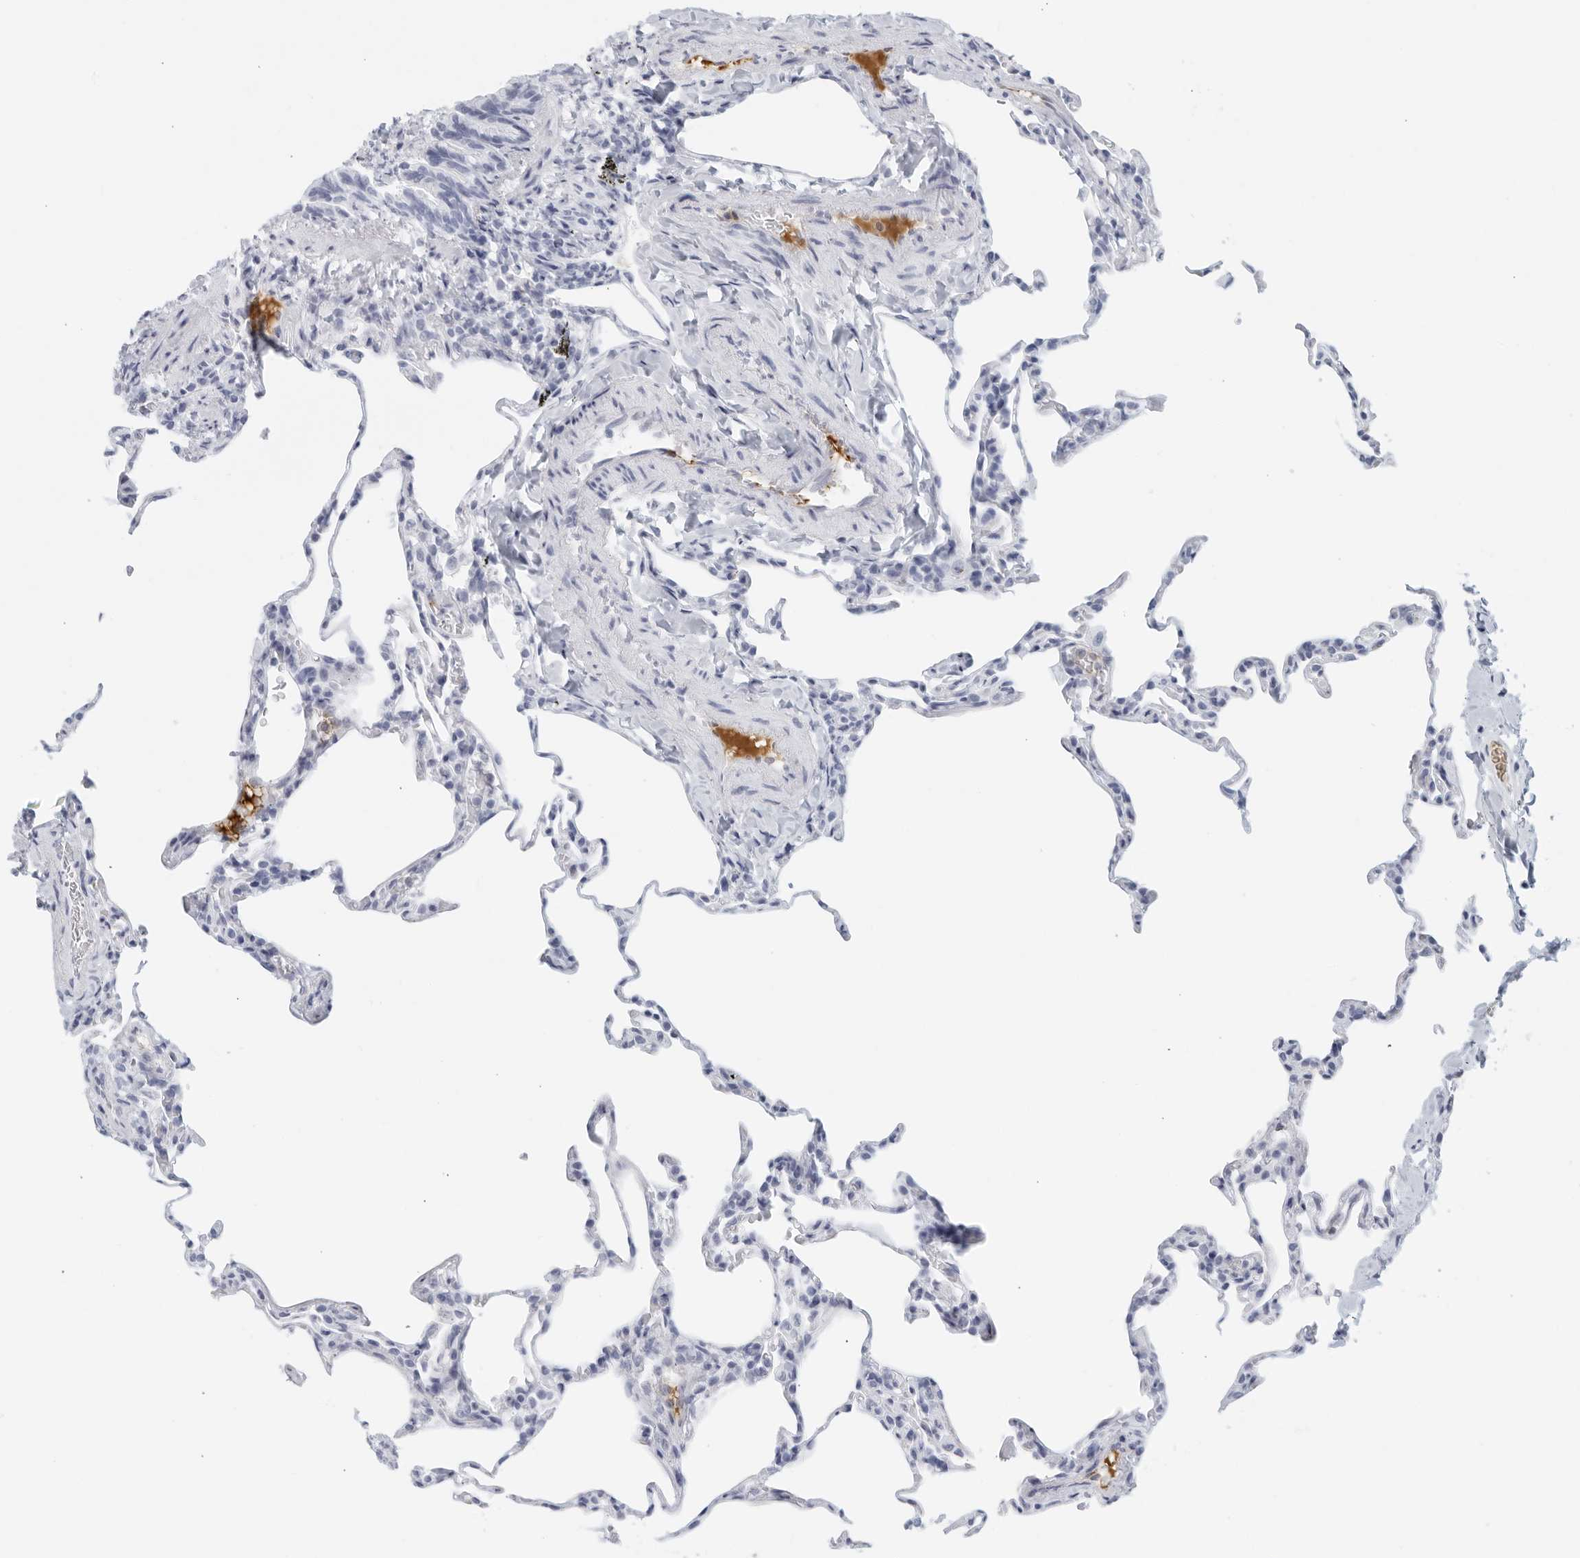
{"staining": {"intensity": "negative", "quantity": "none", "location": "none"}, "tissue": "lung", "cell_type": "Alveolar cells", "image_type": "normal", "snomed": [{"axis": "morphology", "description": "Normal tissue, NOS"}, {"axis": "topography", "description": "Lung"}], "caption": "The IHC histopathology image has no significant expression in alveolar cells of lung.", "gene": "FGG", "patient": {"sex": "male", "age": 20}}